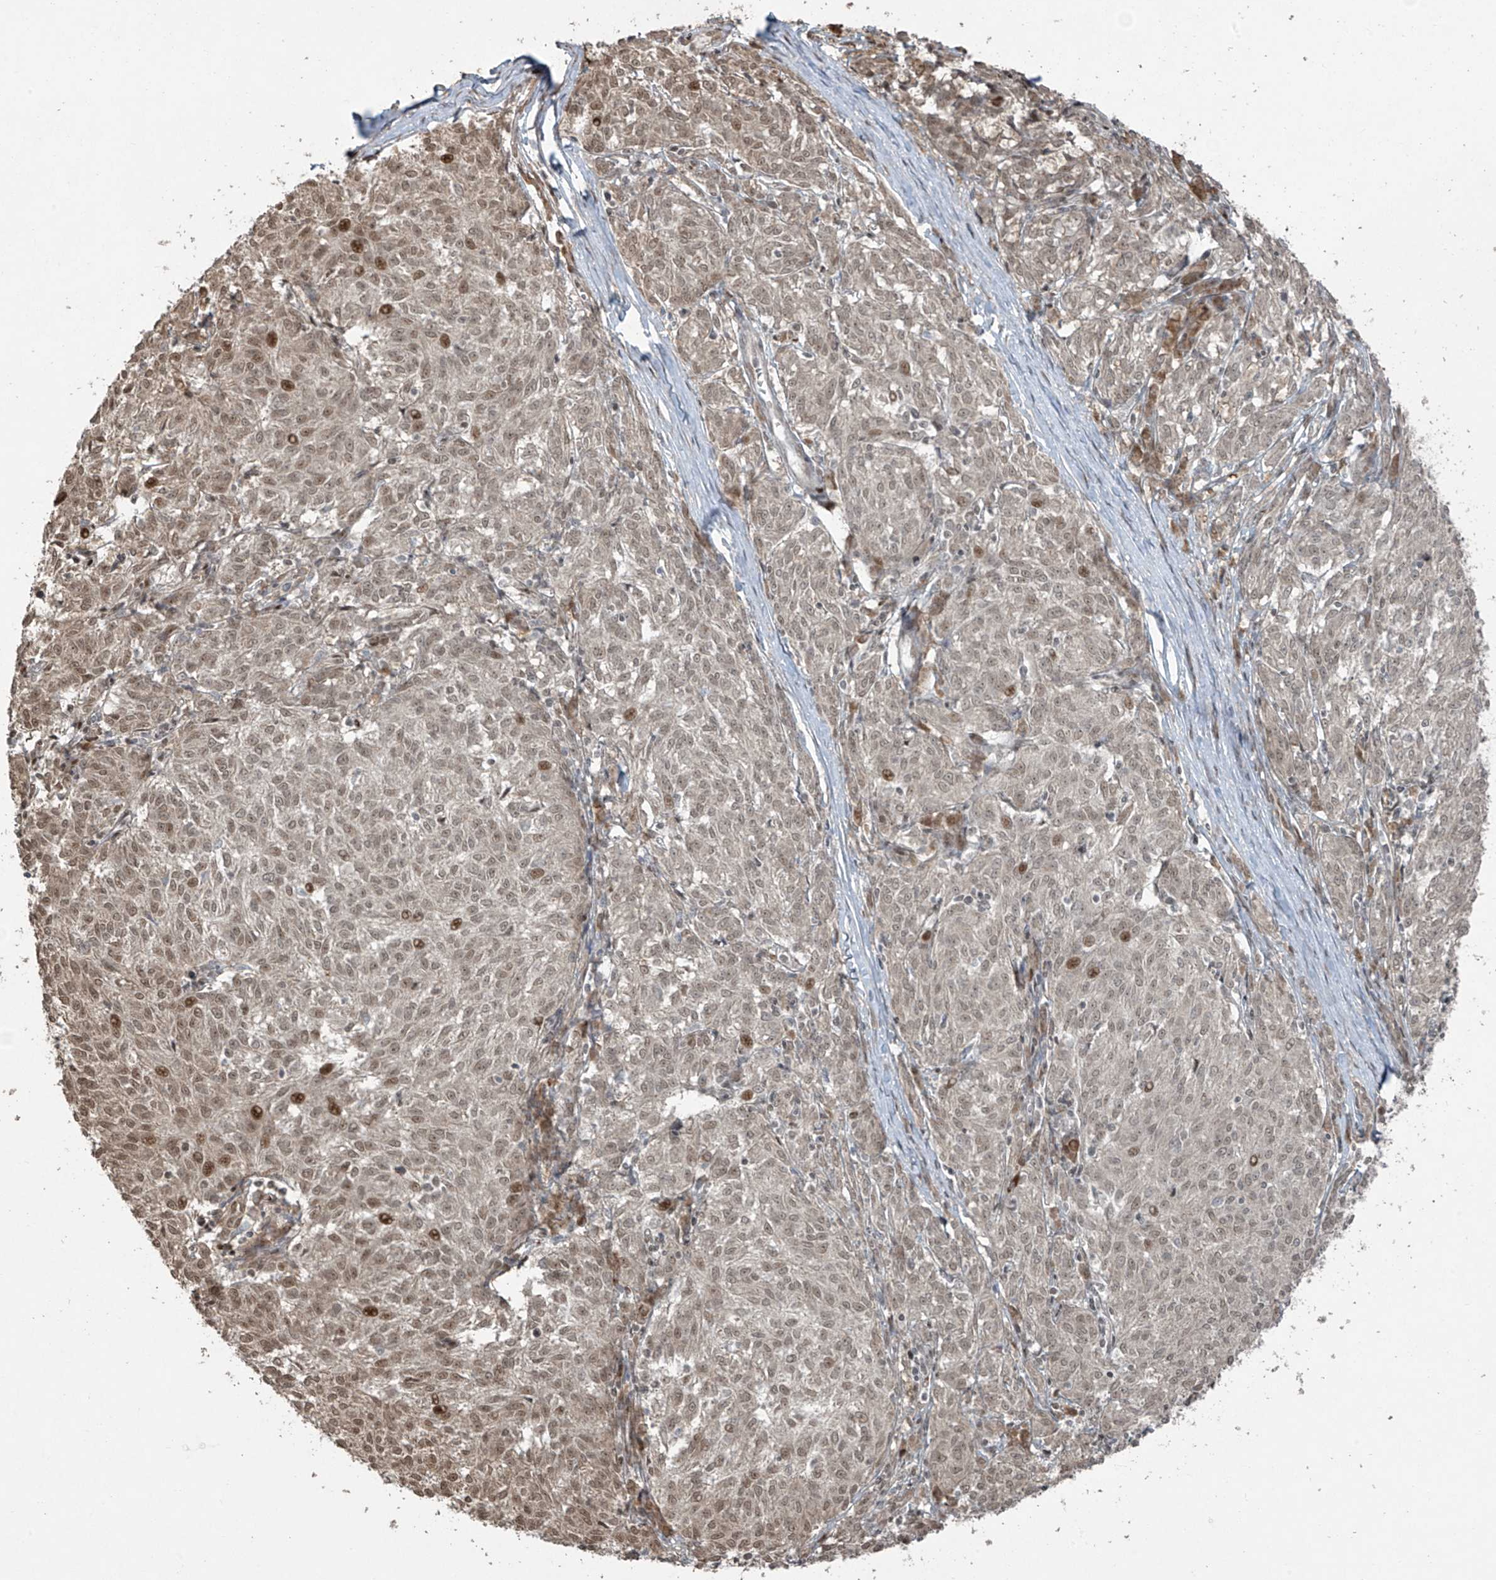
{"staining": {"intensity": "moderate", "quantity": "25%-75%", "location": "nuclear"}, "tissue": "melanoma", "cell_type": "Tumor cells", "image_type": "cancer", "snomed": [{"axis": "morphology", "description": "Malignant melanoma, NOS"}, {"axis": "topography", "description": "Skin"}], "caption": "Immunohistochemistry (IHC) of human malignant melanoma exhibits medium levels of moderate nuclear positivity in approximately 25%-75% of tumor cells.", "gene": "TTC22", "patient": {"sex": "female", "age": 72}}